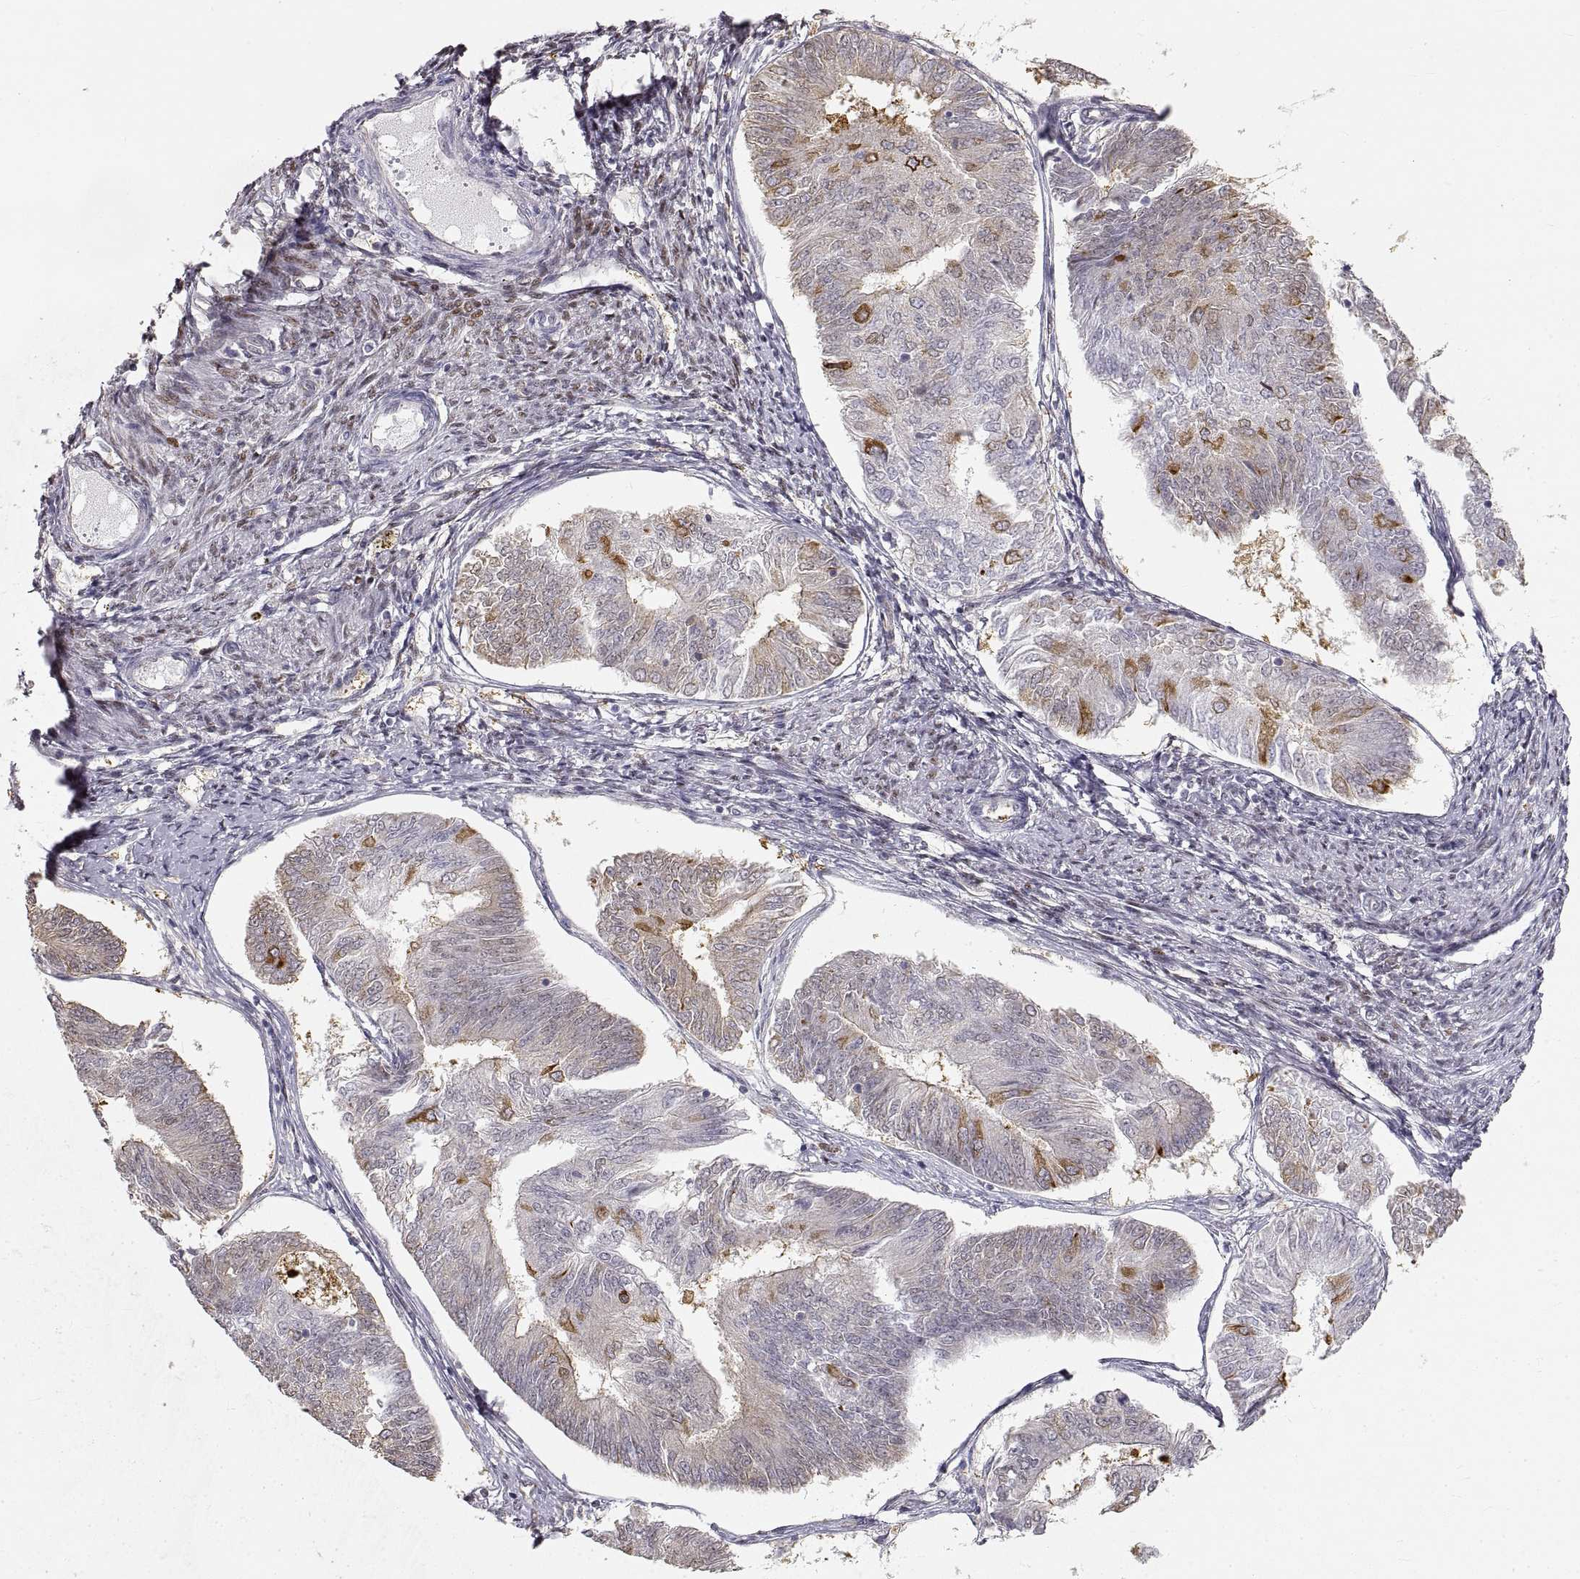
{"staining": {"intensity": "strong", "quantity": "<25%", "location": "cytoplasmic/membranous"}, "tissue": "endometrial cancer", "cell_type": "Tumor cells", "image_type": "cancer", "snomed": [{"axis": "morphology", "description": "Adenocarcinoma, NOS"}, {"axis": "topography", "description": "Endometrium"}], "caption": "Immunohistochemistry (DAB) staining of human endometrial cancer (adenocarcinoma) reveals strong cytoplasmic/membranous protein positivity in approximately <25% of tumor cells.", "gene": "HSP90AB1", "patient": {"sex": "female", "age": 58}}